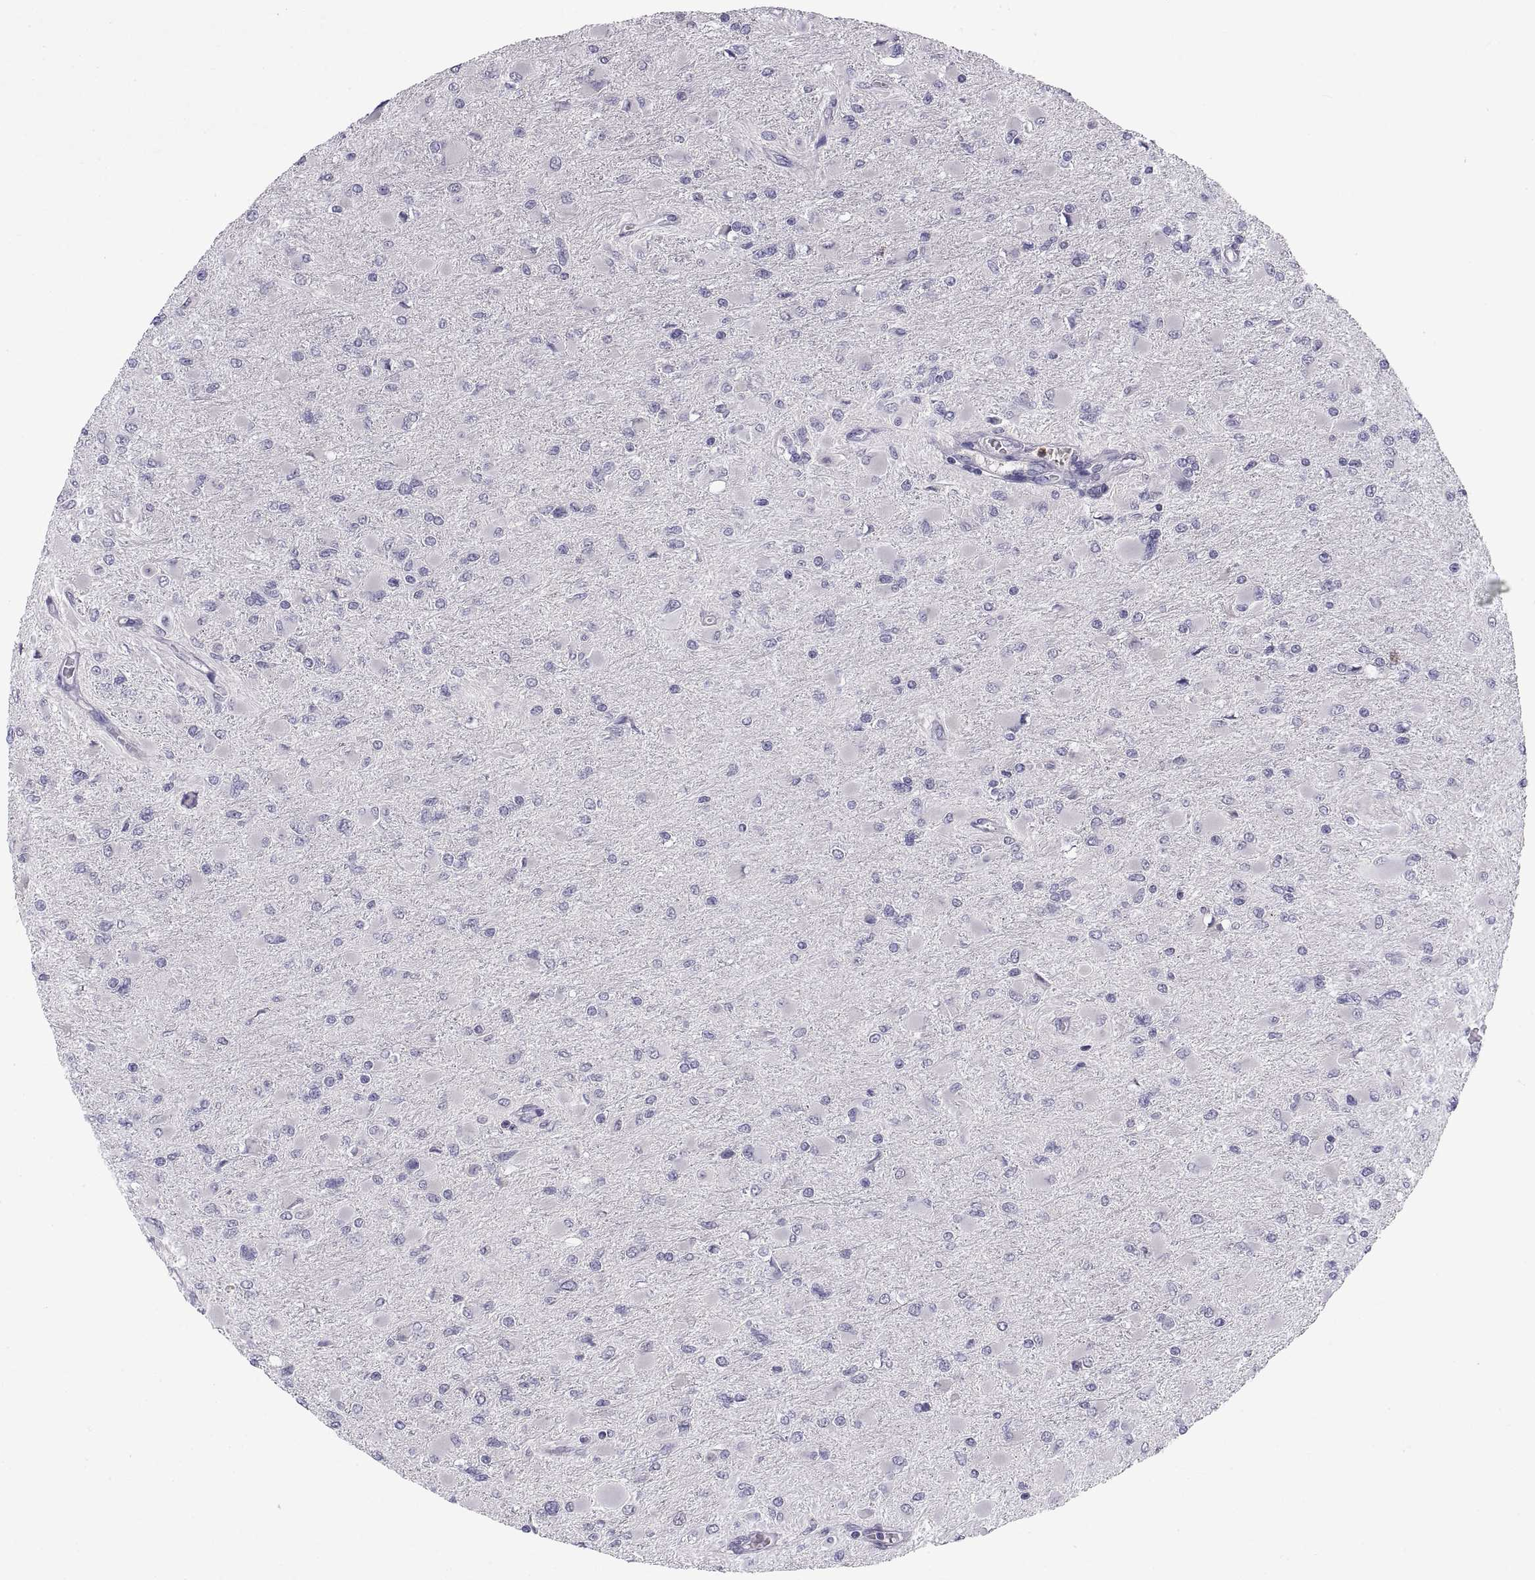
{"staining": {"intensity": "negative", "quantity": "none", "location": "none"}, "tissue": "glioma", "cell_type": "Tumor cells", "image_type": "cancer", "snomed": [{"axis": "morphology", "description": "Glioma, malignant, High grade"}, {"axis": "topography", "description": "Cerebral cortex"}], "caption": "Protein analysis of glioma exhibits no significant expression in tumor cells. Nuclei are stained in blue.", "gene": "PKP1", "patient": {"sex": "female", "age": 36}}